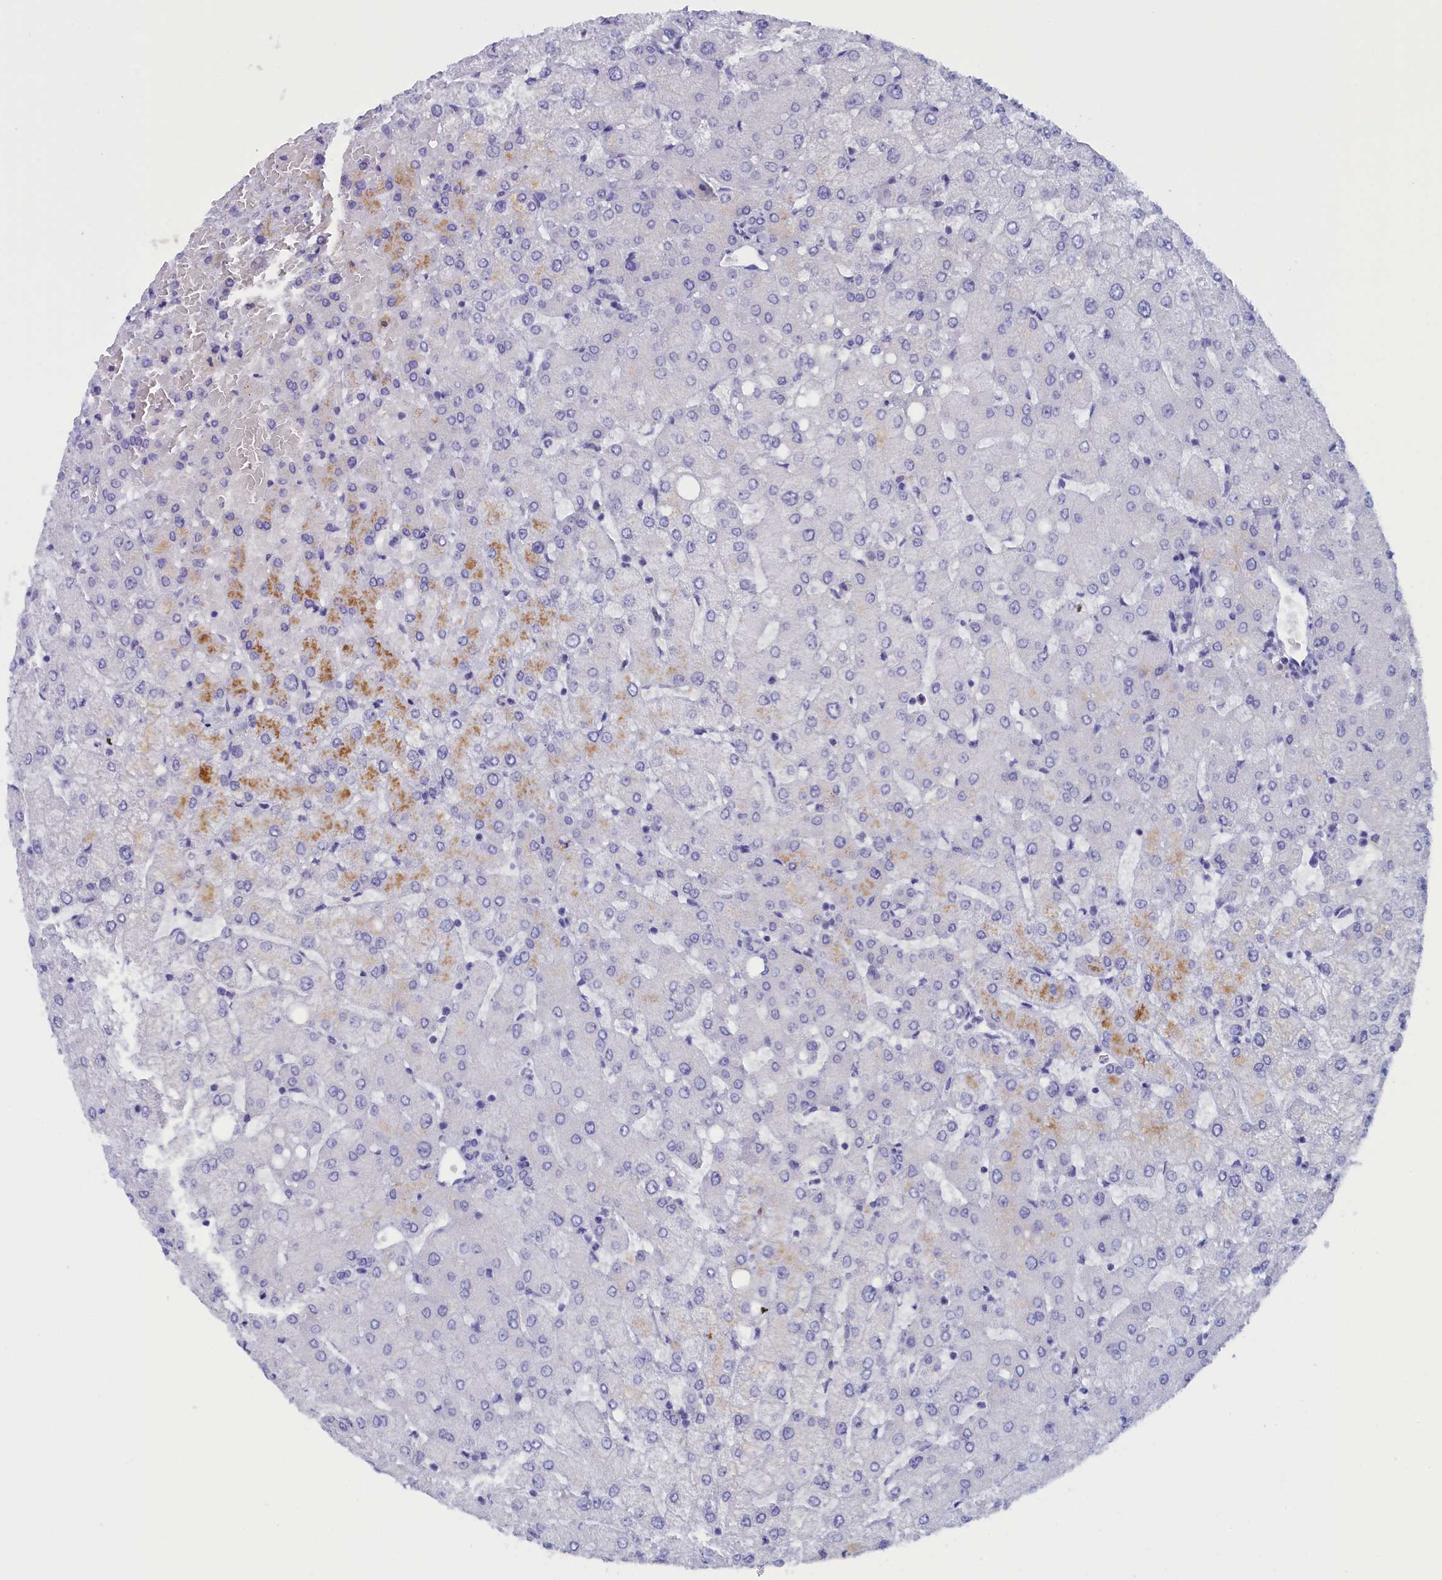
{"staining": {"intensity": "negative", "quantity": "none", "location": "none"}, "tissue": "liver", "cell_type": "Cholangiocytes", "image_type": "normal", "snomed": [{"axis": "morphology", "description": "Normal tissue, NOS"}, {"axis": "topography", "description": "Liver"}], "caption": "Immunohistochemical staining of benign human liver displays no significant positivity in cholangiocytes.", "gene": "ANKRD2", "patient": {"sex": "female", "age": 54}}